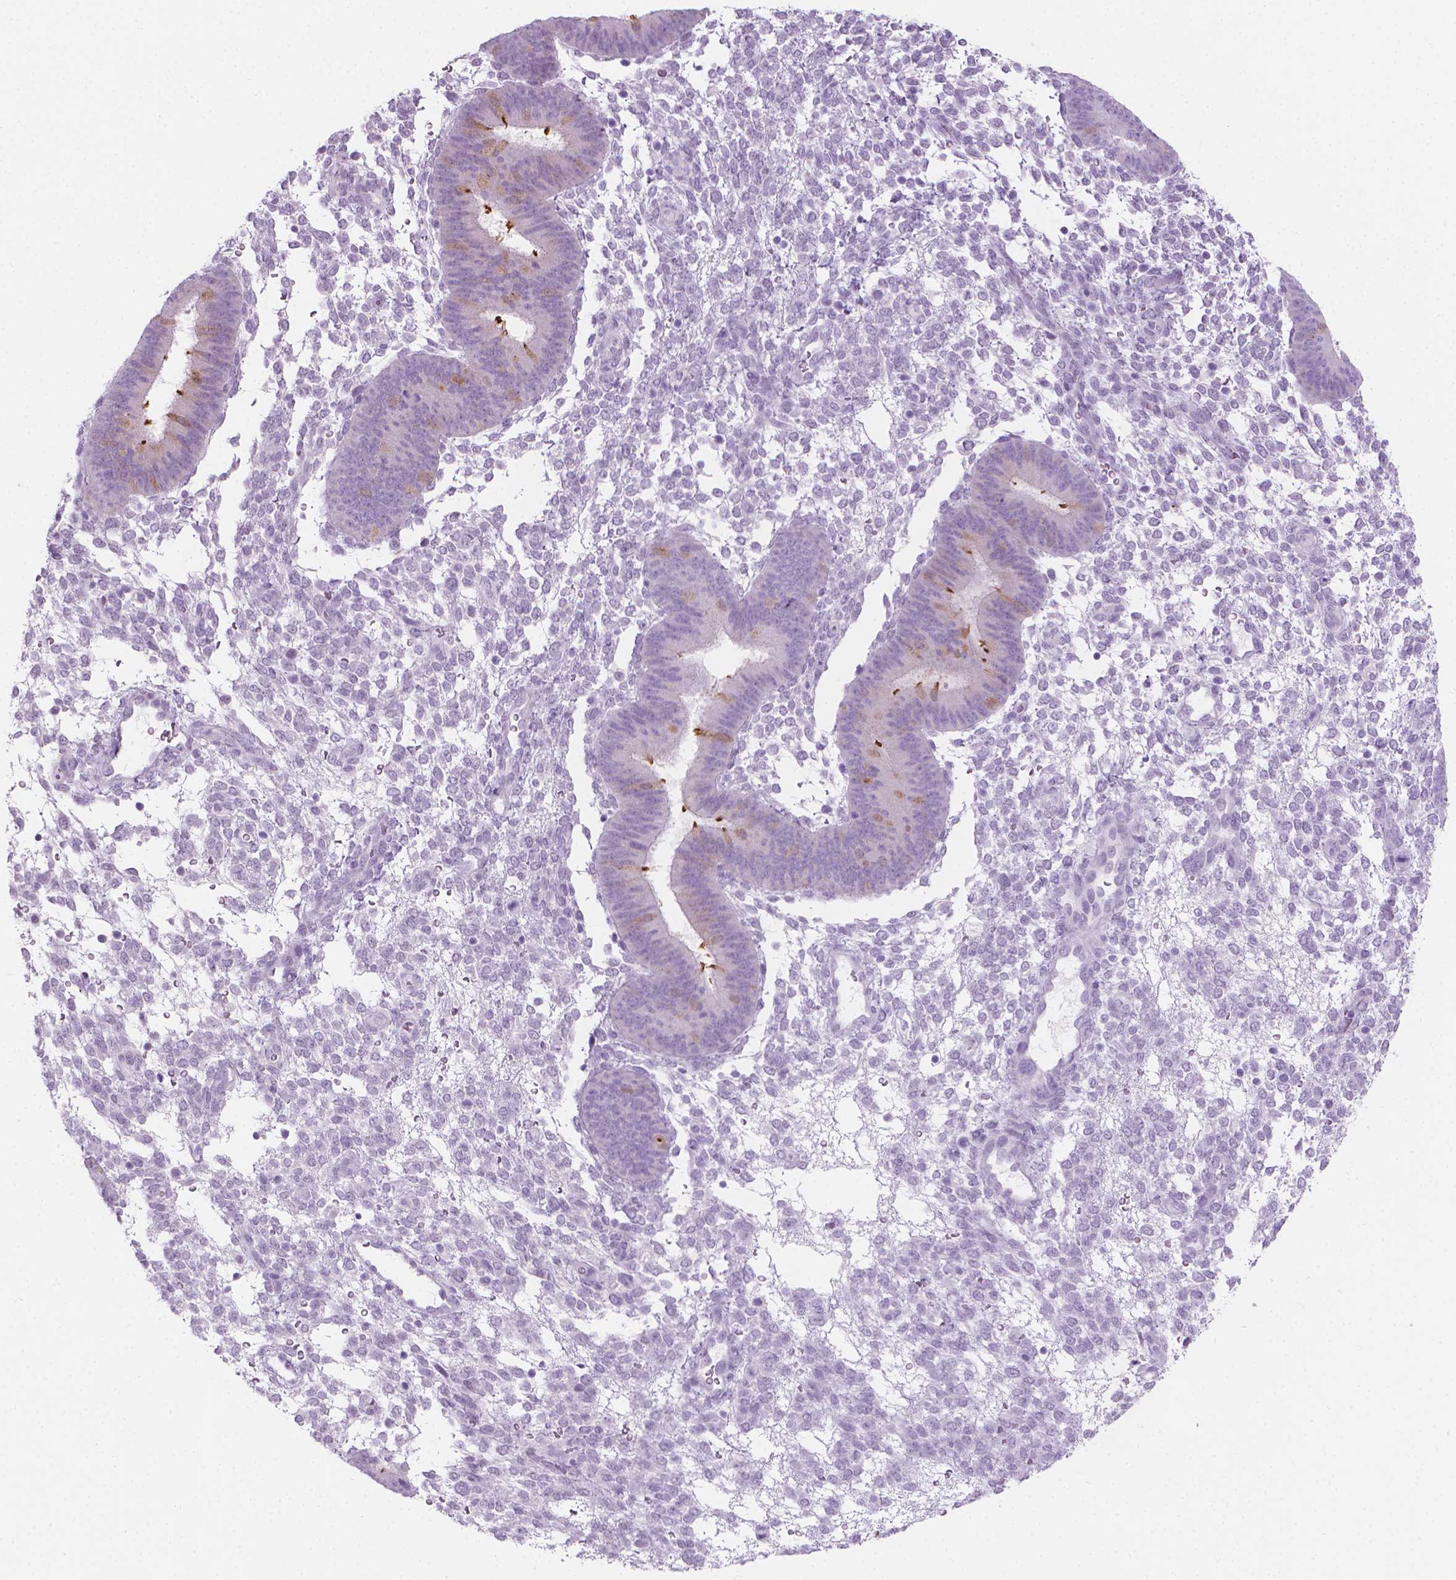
{"staining": {"intensity": "negative", "quantity": "none", "location": "none"}, "tissue": "endometrium", "cell_type": "Cells in endometrial stroma", "image_type": "normal", "snomed": [{"axis": "morphology", "description": "Normal tissue, NOS"}, {"axis": "topography", "description": "Endometrium"}], "caption": "The histopathology image exhibits no significant positivity in cells in endometrial stroma of endometrium.", "gene": "CFAP52", "patient": {"sex": "female", "age": 39}}